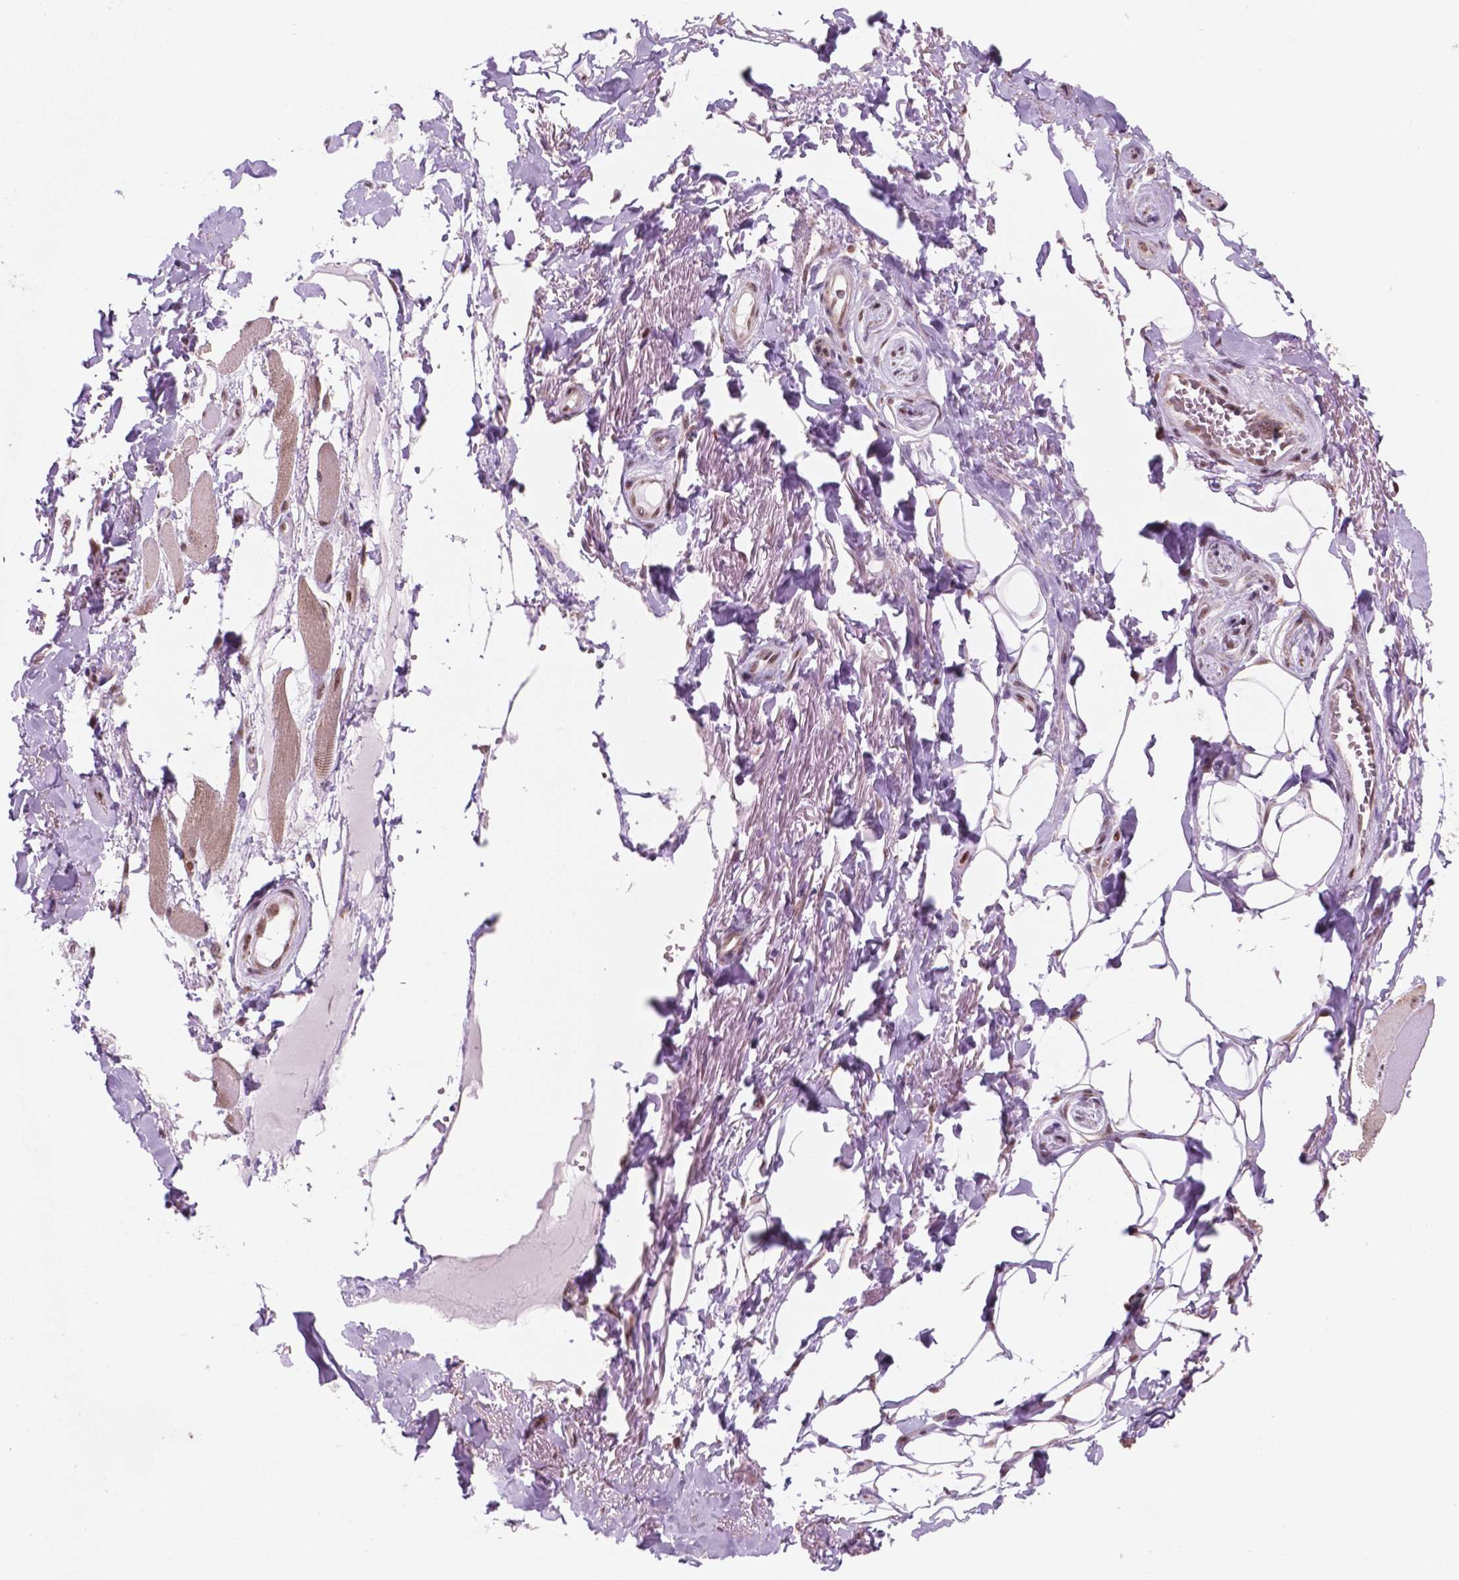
{"staining": {"intensity": "strong", "quantity": ">75%", "location": "cytoplasmic/membranous,nuclear"}, "tissue": "skeletal muscle", "cell_type": "Myocytes", "image_type": "normal", "snomed": [{"axis": "morphology", "description": "Normal tissue, NOS"}, {"axis": "topography", "description": "Skeletal muscle"}, {"axis": "topography", "description": "Anal"}, {"axis": "topography", "description": "Peripheral nerve tissue"}], "caption": "Unremarkable skeletal muscle shows strong cytoplasmic/membranous,nuclear staining in approximately >75% of myocytes The staining was performed using DAB (3,3'-diaminobenzidine) to visualize the protein expression in brown, while the nuclei were stained in blue with hematoxylin (Magnification: 20x)..", "gene": "NDUFA10", "patient": {"sex": "male", "age": 53}}